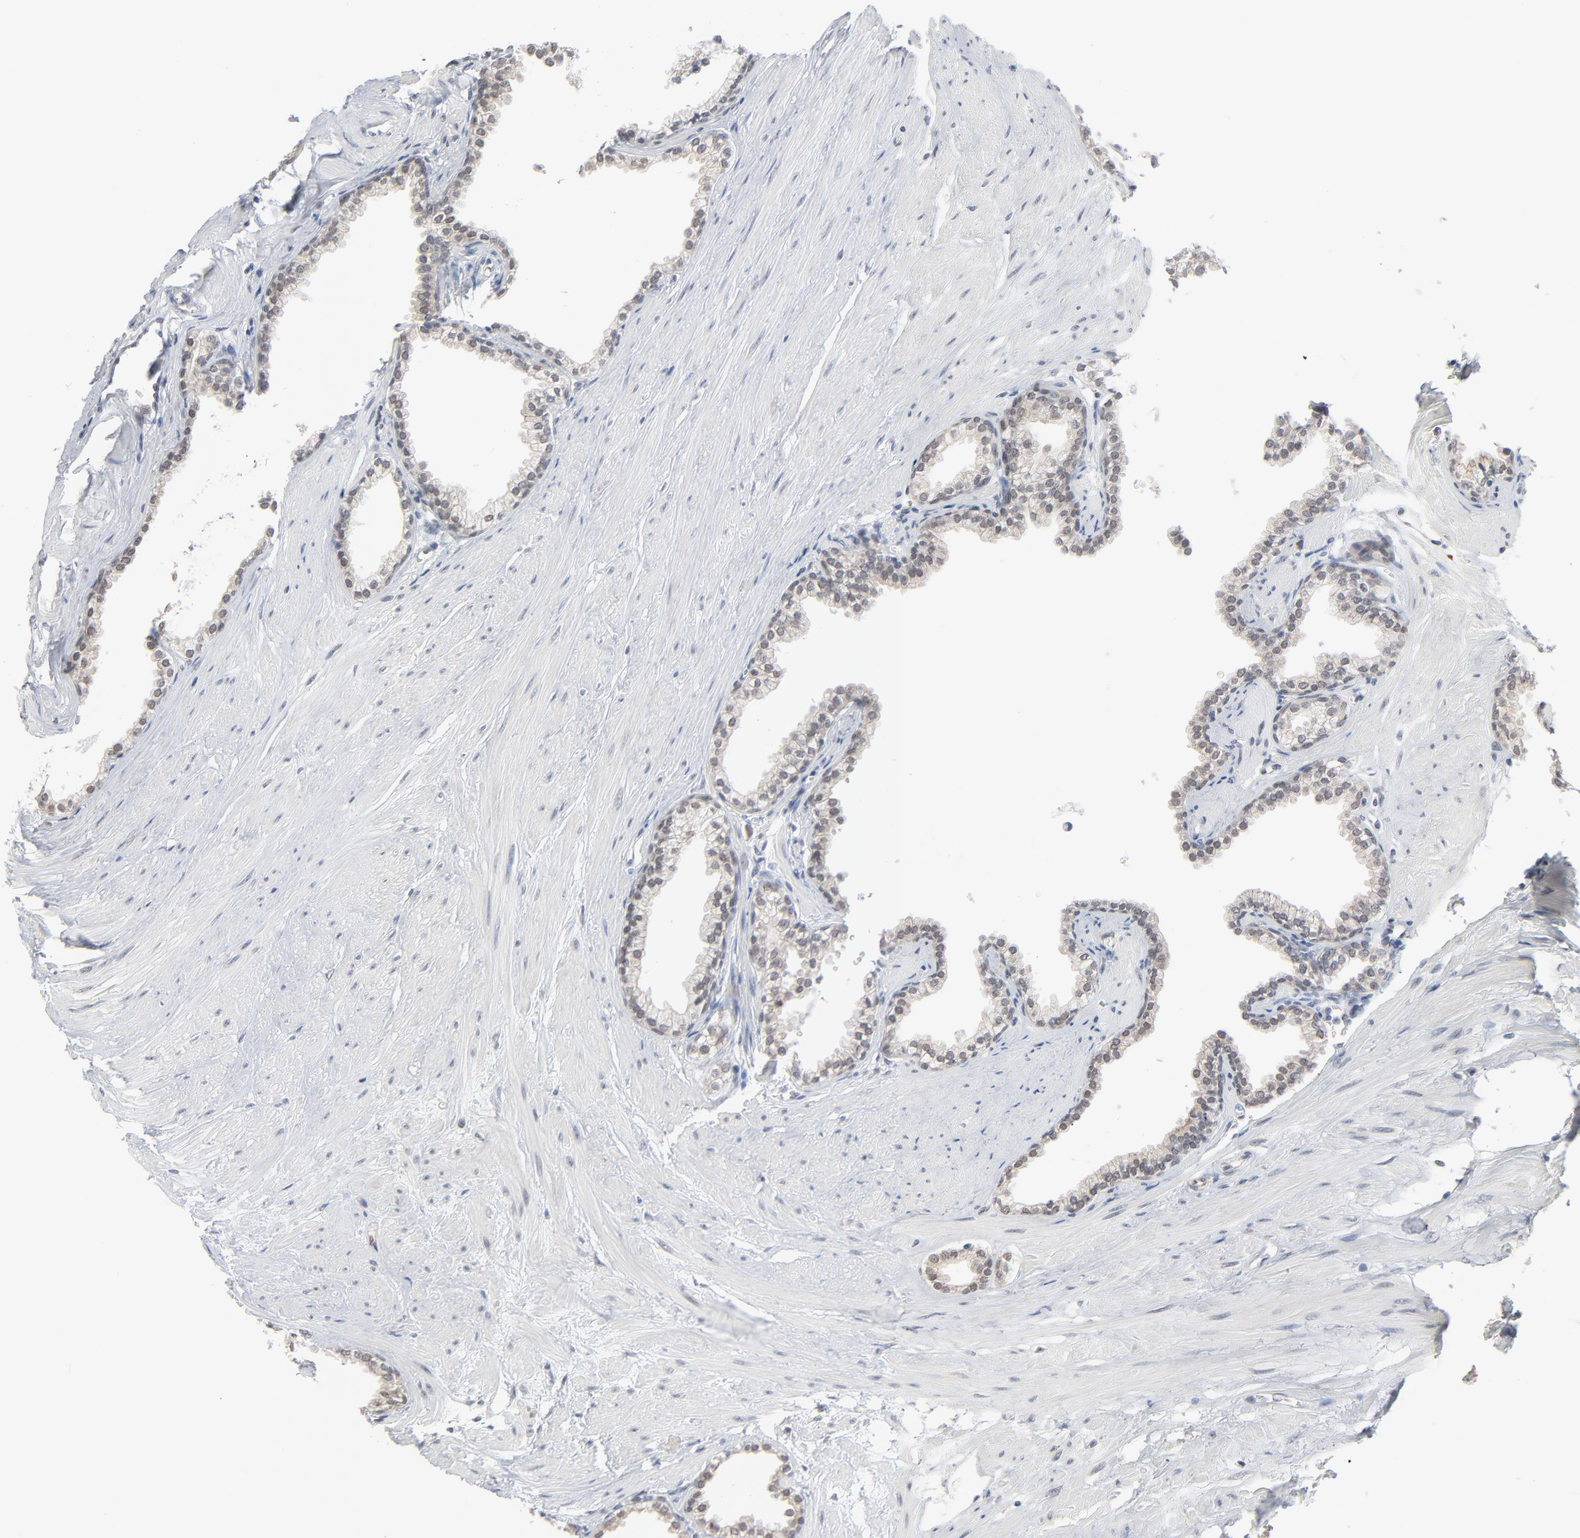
{"staining": {"intensity": "weak", "quantity": ">75%", "location": "cytoplasmic/membranous"}, "tissue": "prostate", "cell_type": "Glandular cells", "image_type": "normal", "snomed": [{"axis": "morphology", "description": "Normal tissue, NOS"}, {"axis": "topography", "description": "Prostate"}], "caption": "A high-resolution image shows immunohistochemistry staining of normal prostate, which displays weak cytoplasmic/membranous expression in approximately >75% of glandular cells.", "gene": "ITPR3", "patient": {"sex": "male", "age": 64}}